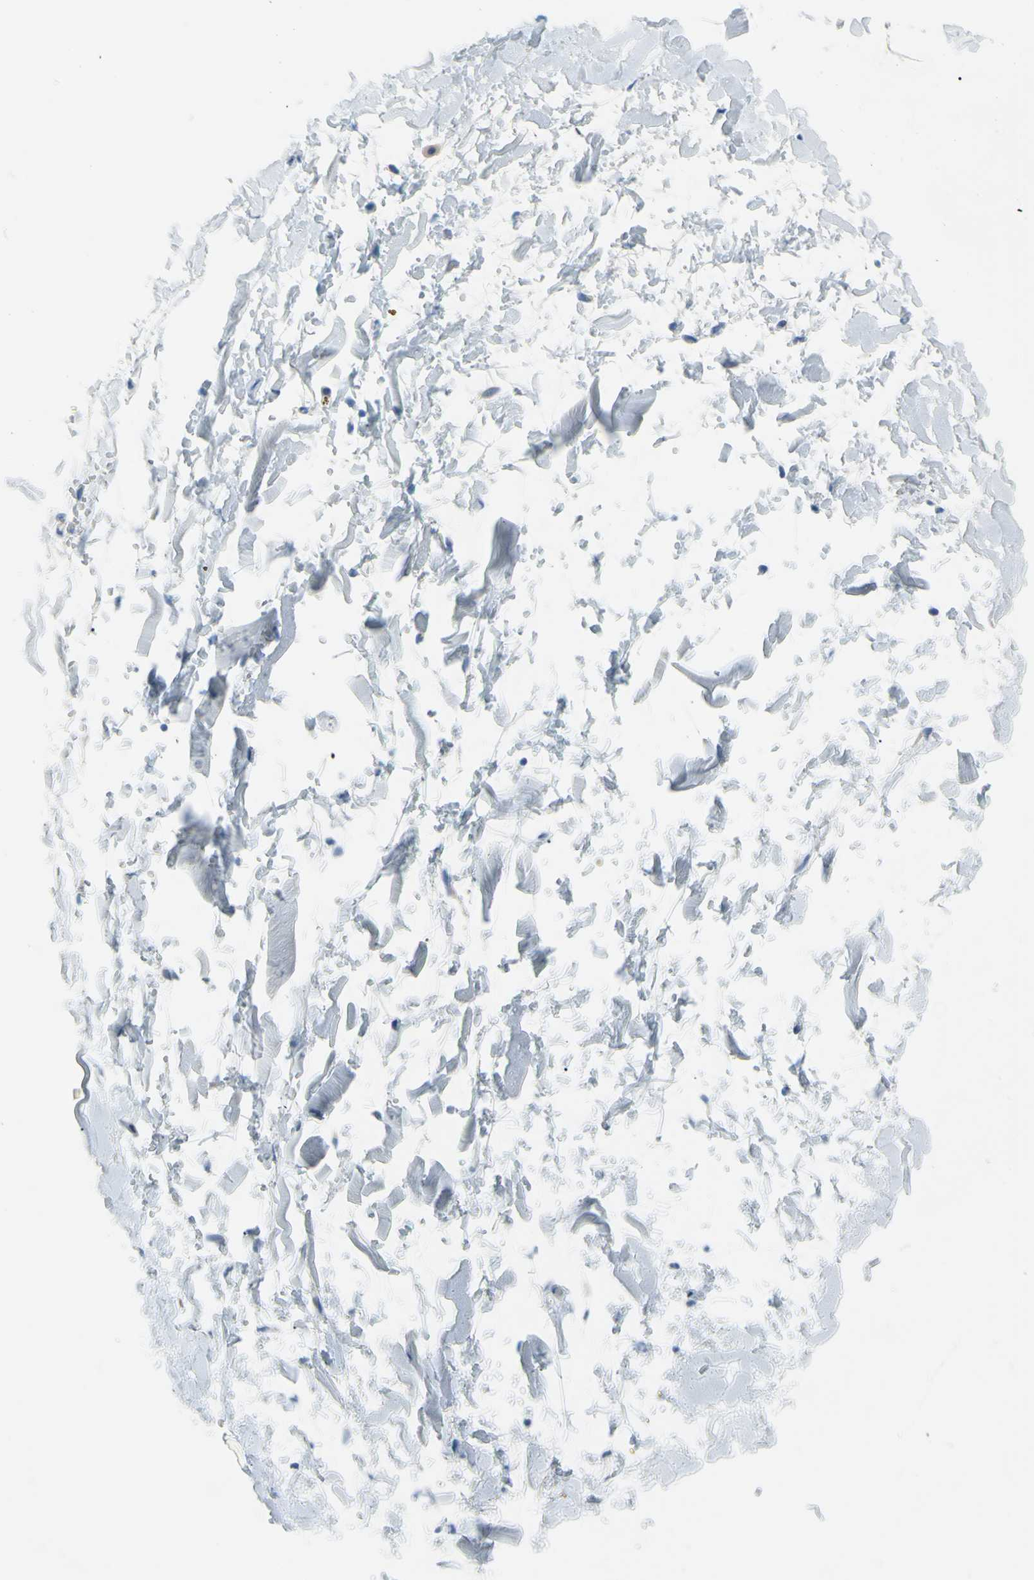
{"staining": {"intensity": "negative", "quantity": "none", "location": "none"}, "tissue": "adipose tissue", "cell_type": "Adipocytes", "image_type": "normal", "snomed": [{"axis": "morphology", "description": "Normal tissue, NOS"}, {"axis": "topography", "description": "Soft tissue"}], "caption": "Immunohistochemistry histopathology image of benign adipose tissue stained for a protein (brown), which demonstrates no expression in adipocytes. (IHC, brightfield microscopy, high magnification).", "gene": "DCT", "patient": {"sex": "male", "age": 72}}